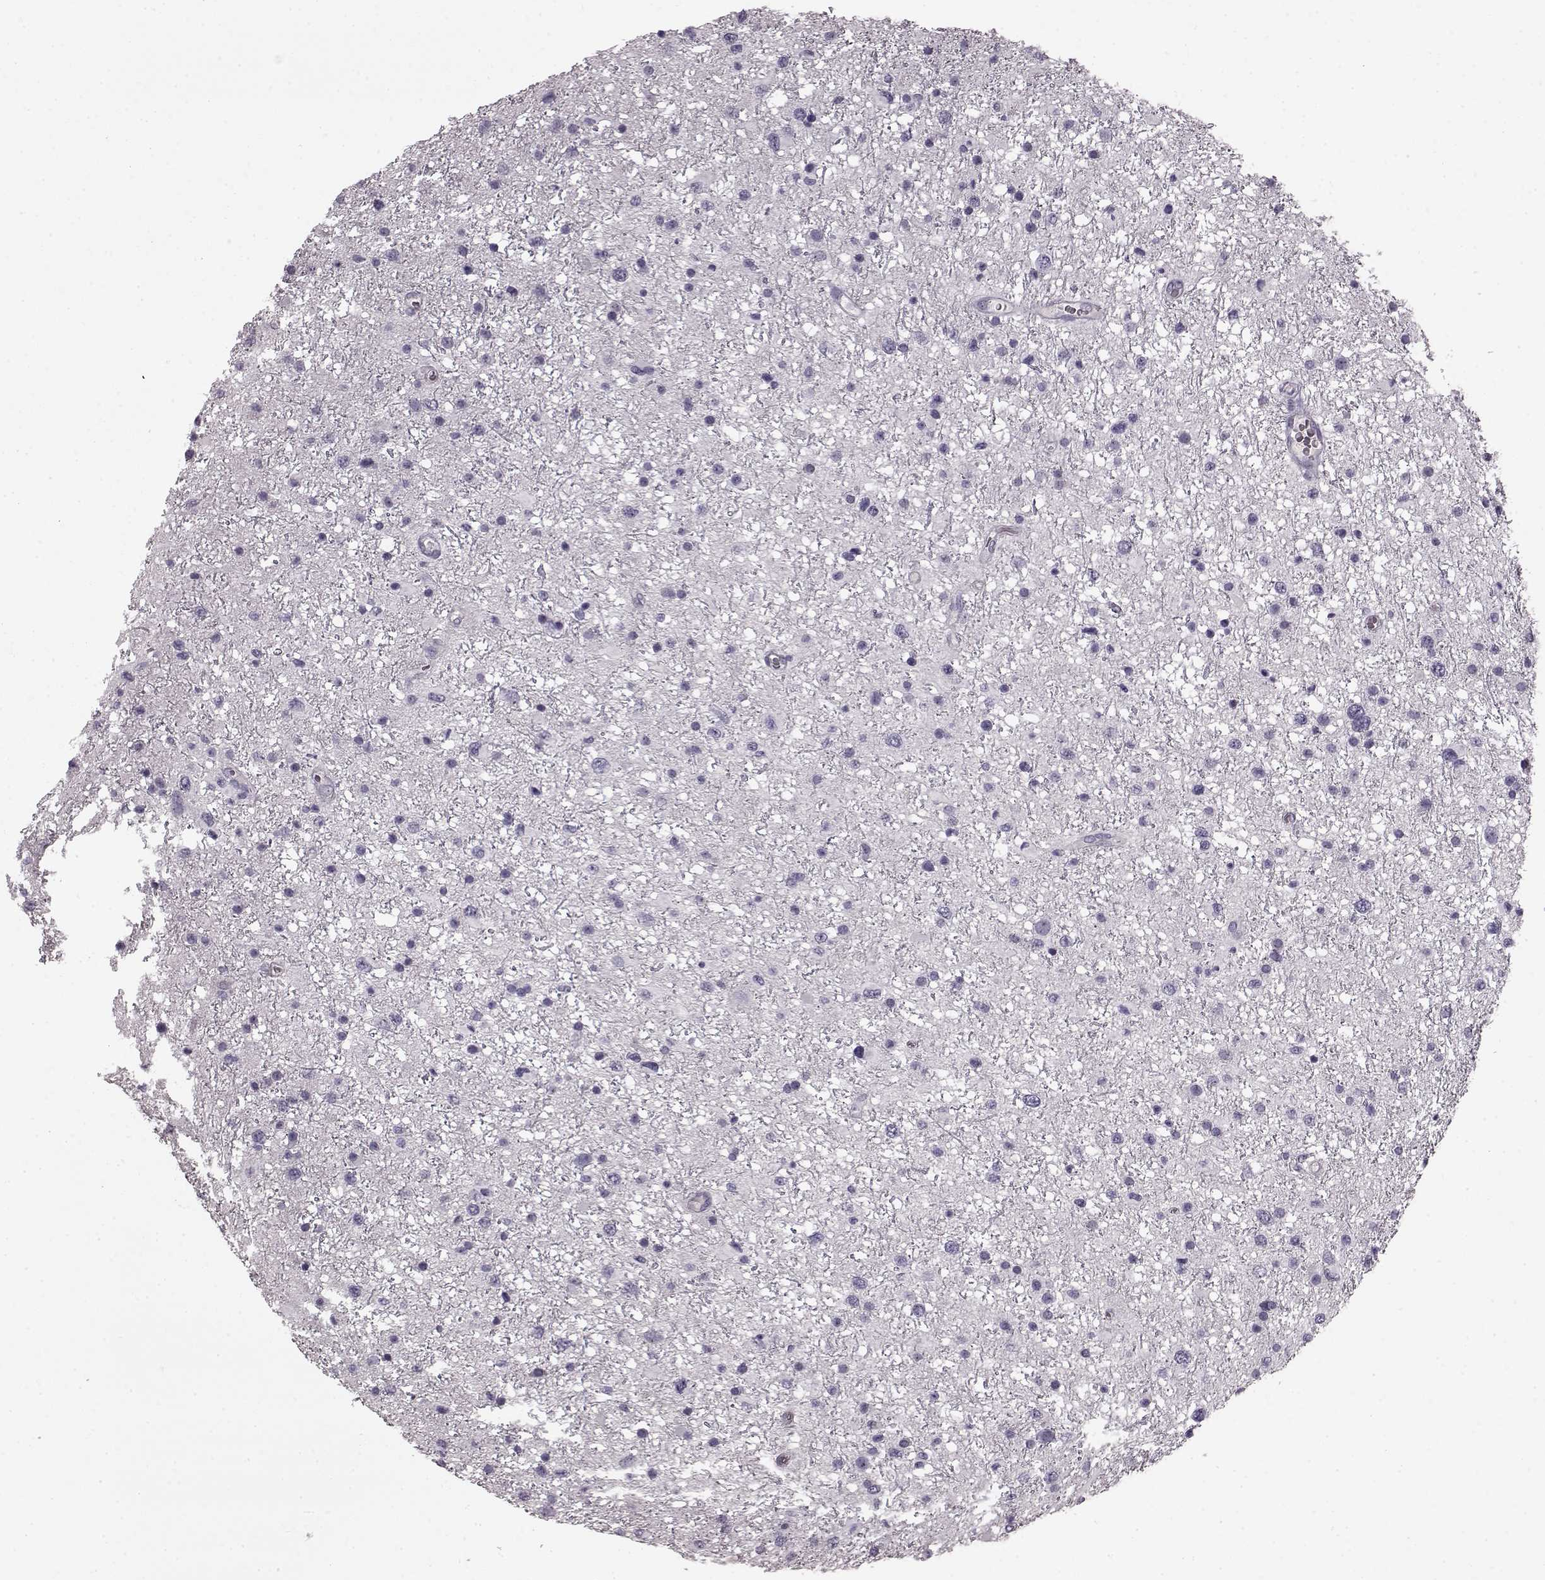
{"staining": {"intensity": "negative", "quantity": "none", "location": "none"}, "tissue": "glioma", "cell_type": "Tumor cells", "image_type": "cancer", "snomed": [{"axis": "morphology", "description": "Glioma, malignant, Low grade"}, {"axis": "topography", "description": "Brain"}], "caption": "High magnification brightfield microscopy of malignant low-grade glioma stained with DAB (3,3'-diaminobenzidine) (brown) and counterstained with hematoxylin (blue): tumor cells show no significant staining. (DAB IHC with hematoxylin counter stain).", "gene": "PRPH2", "patient": {"sex": "female", "age": 32}}